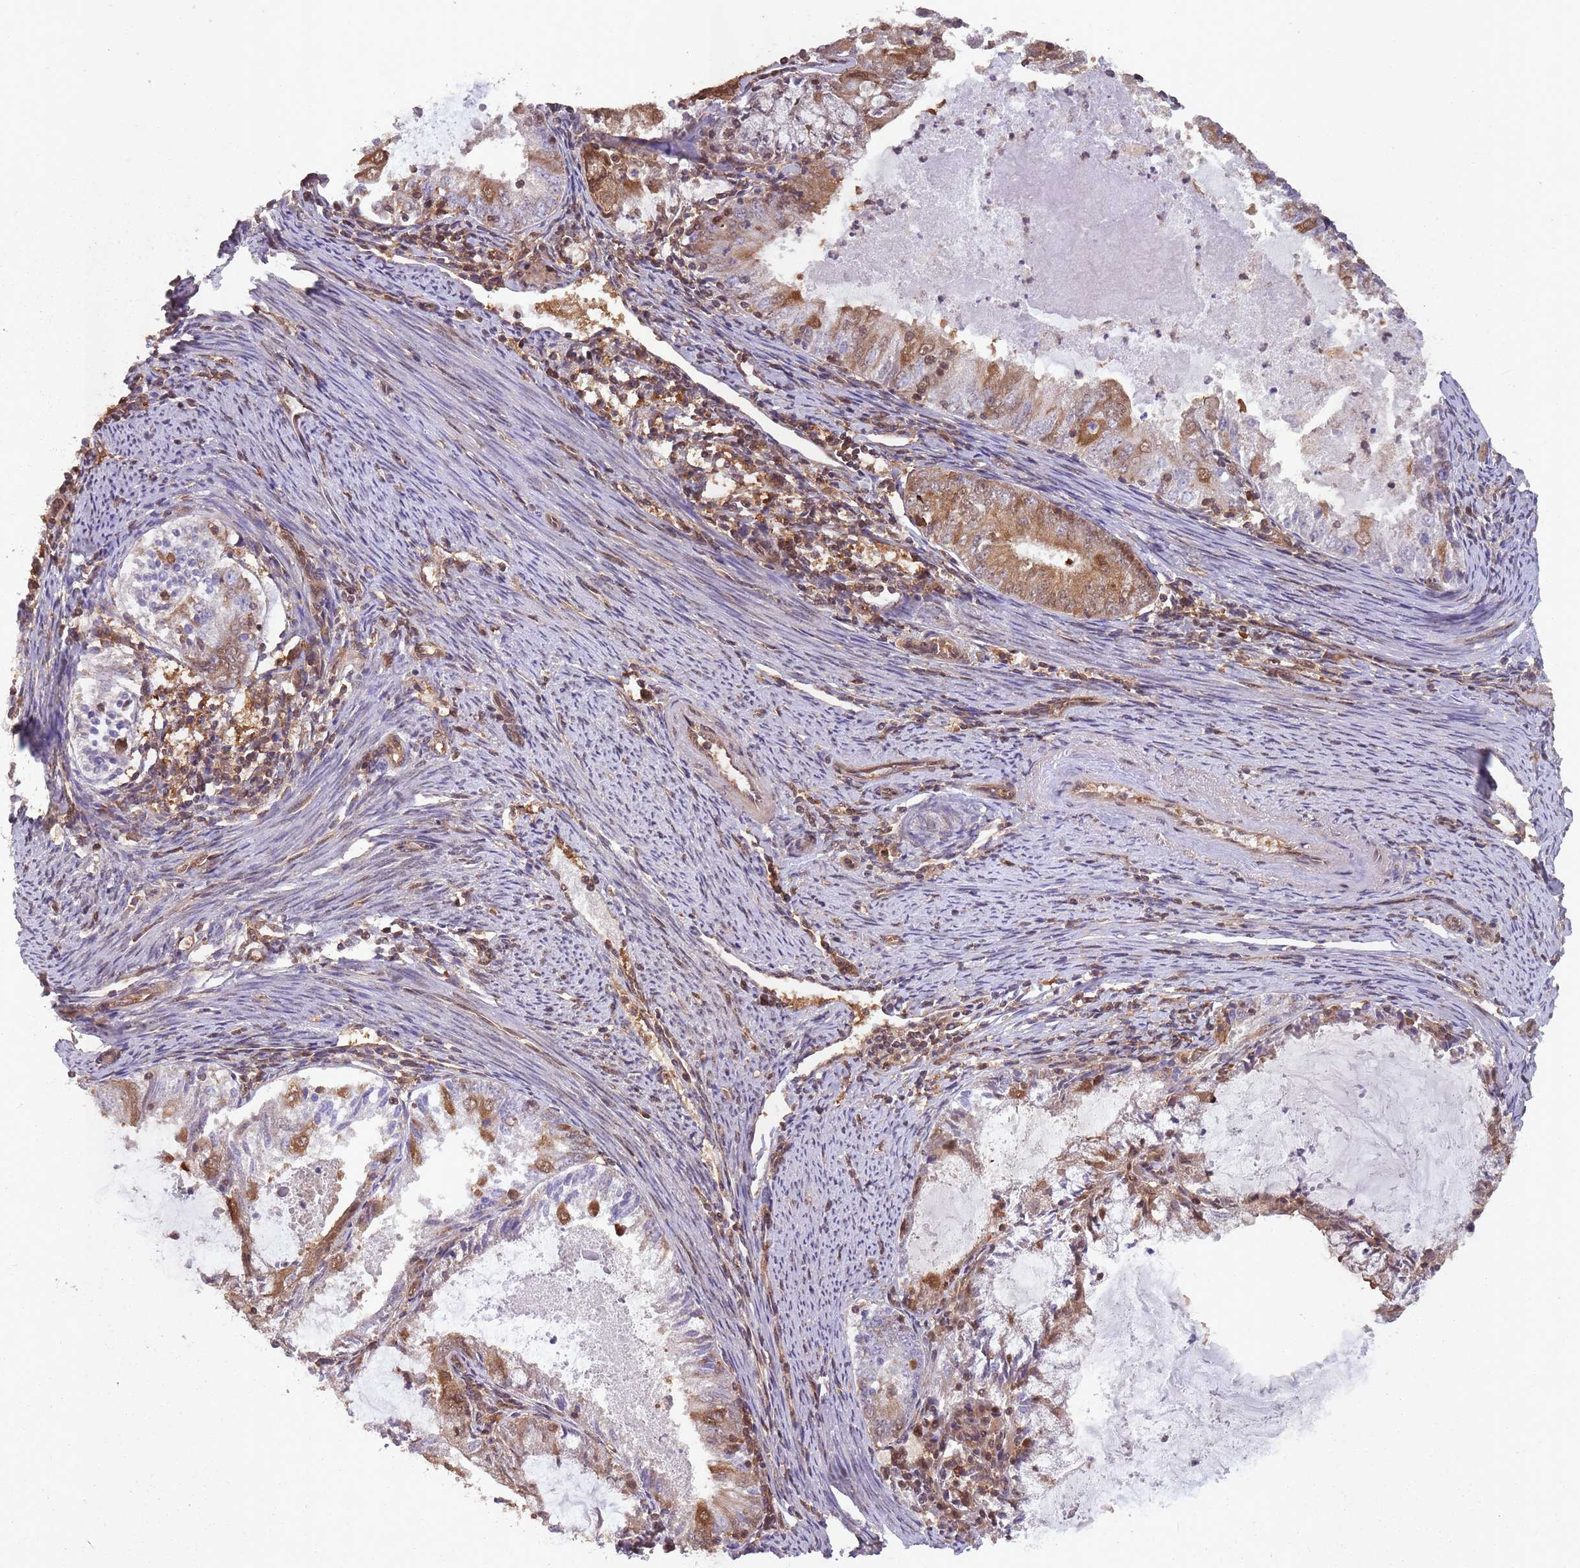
{"staining": {"intensity": "moderate", "quantity": "25%-75%", "location": "cytoplasmic/membranous,nuclear"}, "tissue": "endometrial cancer", "cell_type": "Tumor cells", "image_type": "cancer", "snomed": [{"axis": "morphology", "description": "Adenocarcinoma, NOS"}, {"axis": "topography", "description": "Endometrium"}], "caption": "IHC micrograph of neoplastic tissue: human endometrial adenocarcinoma stained using immunohistochemistry (IHC) displays medium levels of moderate protein expression localized specifically in the cytoplasmic/membranous and nuclear of tumor cells, appearing as a cytoplasmic/membranous and nuclear brown color.", "gene": "PPP6R3", "patient": {"sex": "female", "age": 57}}